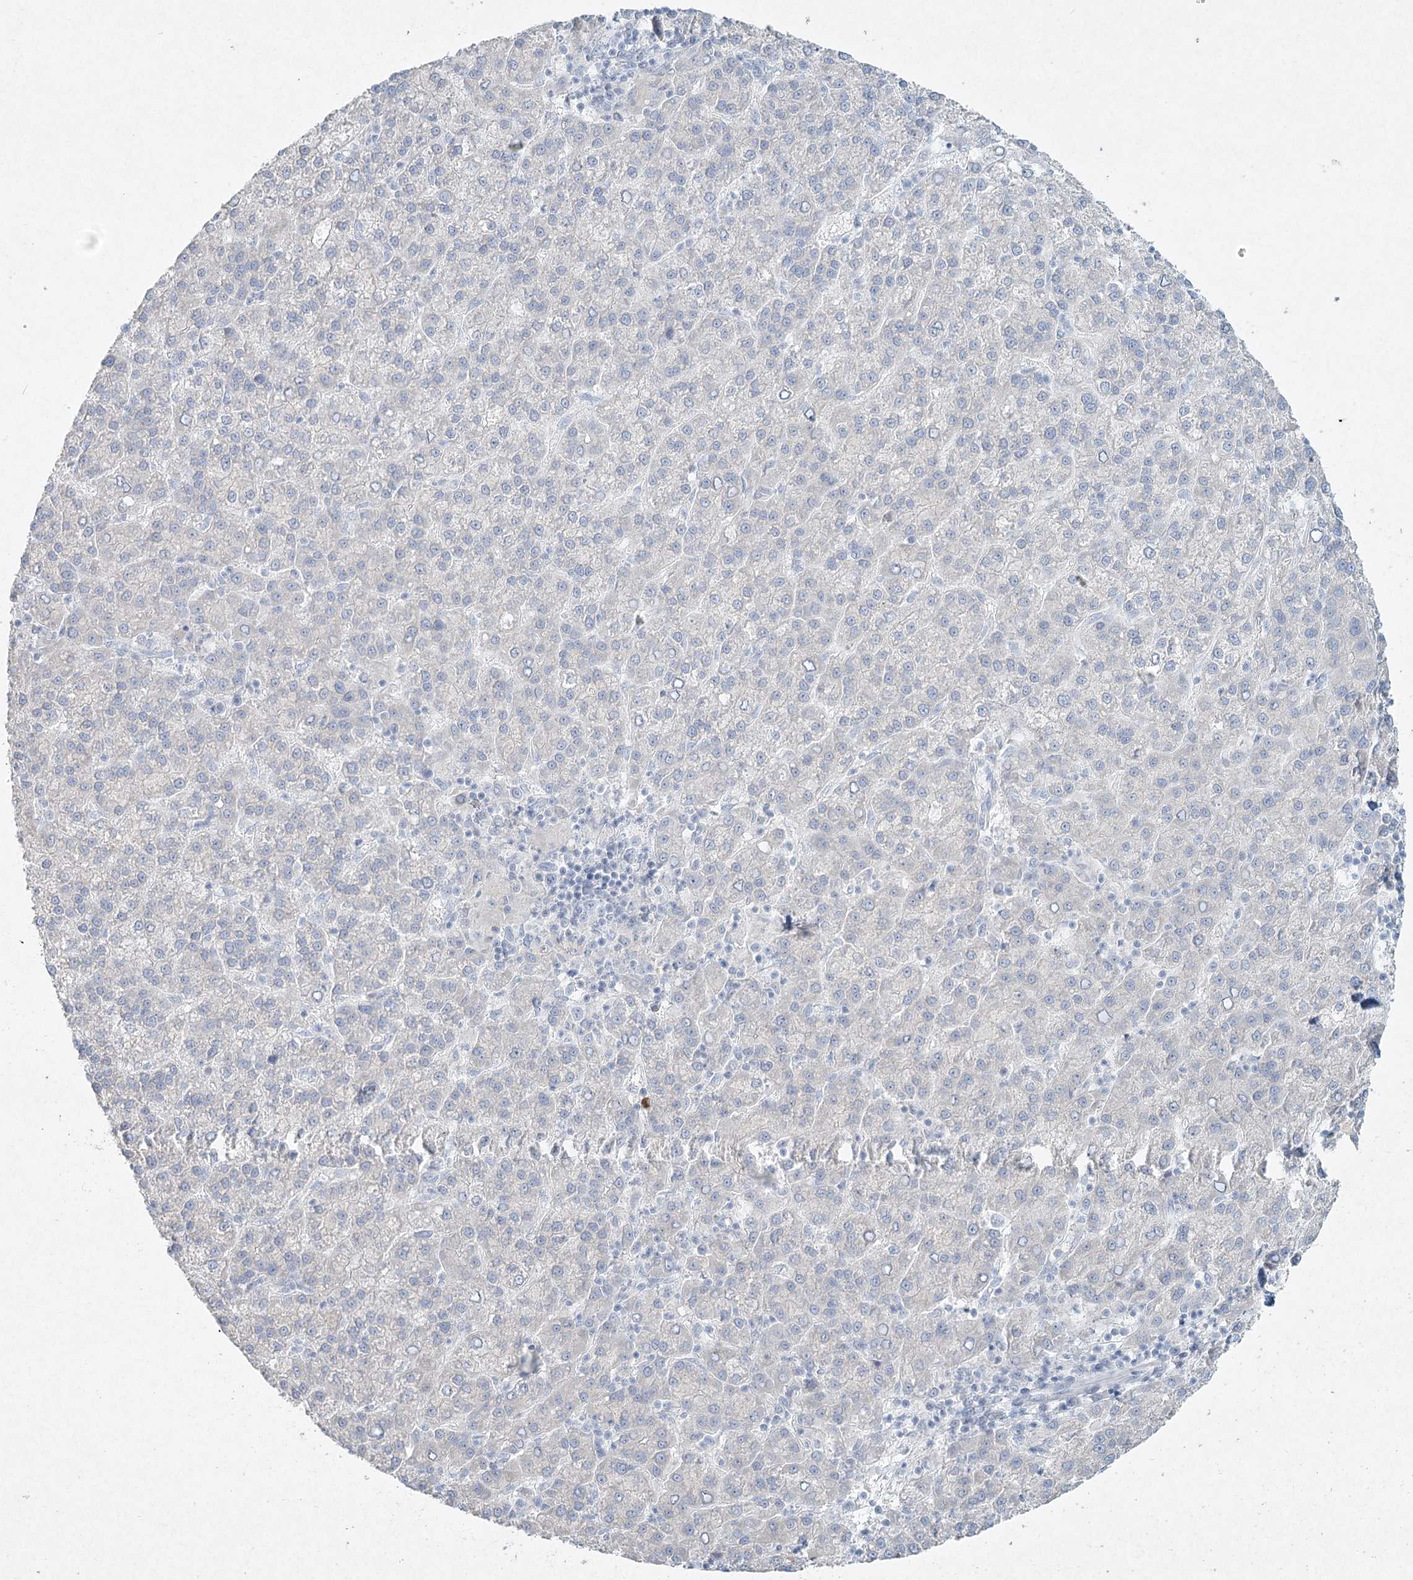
{"staining": {"intensity": "negative", "quantity": "none", "location": "none"}, "tissue": "liver cancer", "cell_type": "Tumor cells", "image_type": "cancer", "snomed": [{"axis": "morphology", "description": "Carcinoma, Hepatocellular, NOS"}, {"axis": "topography", "description": "Liver"}], "caption": "Protein analysis of hepatocellular carcinoma (liver) demonstrates no significant expression in tumor cells. Nuclei are stained in blue.", "gene": "LRP2BP", "patient": {"sex": "female", "age": 58}}